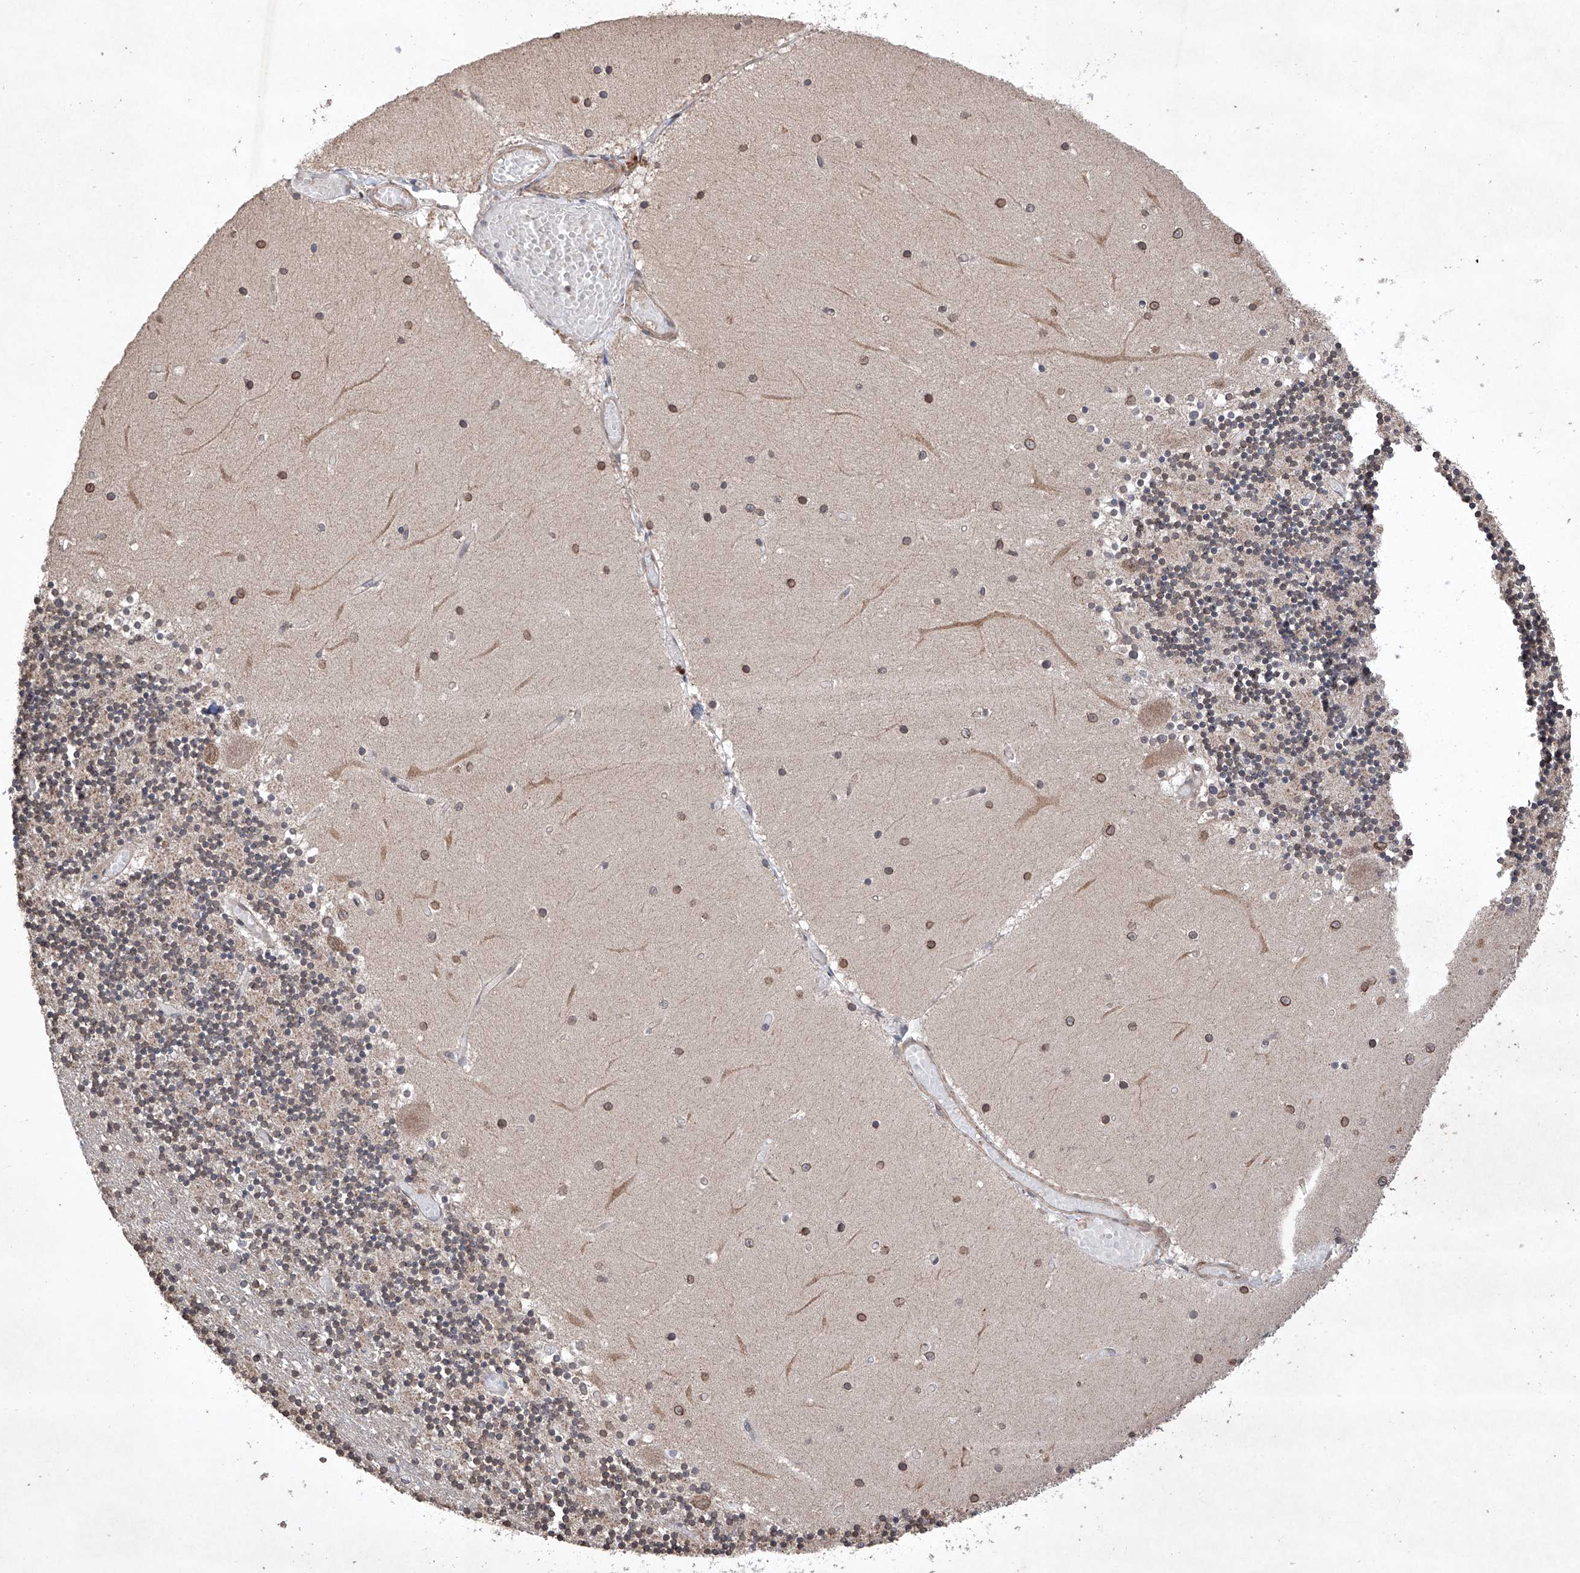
{"staining": {"intensity": "weak", "quantity": "25%-75%", "location": "cytoplasmic/membranous"}, "tissue": "cerebellum", "cell_type": "Cells in granular layer", "image_type": "normal", "snomed": [{"axis": "morphology", "description": "Normal tissue, NOS"}, {"axis": "topography", "description": "Cerebellum"}], "caption": "Immunohistochemistry (IHC) photomicrograph of benign cerebellum stained for a protein (brown), which exhibits low levels of weak cytoplasmic/membranous positivity in approximately 25%-75% of cells in granular layer.", "gene": "LURAP1", "patient": {"sex": "female", "age": 28}}